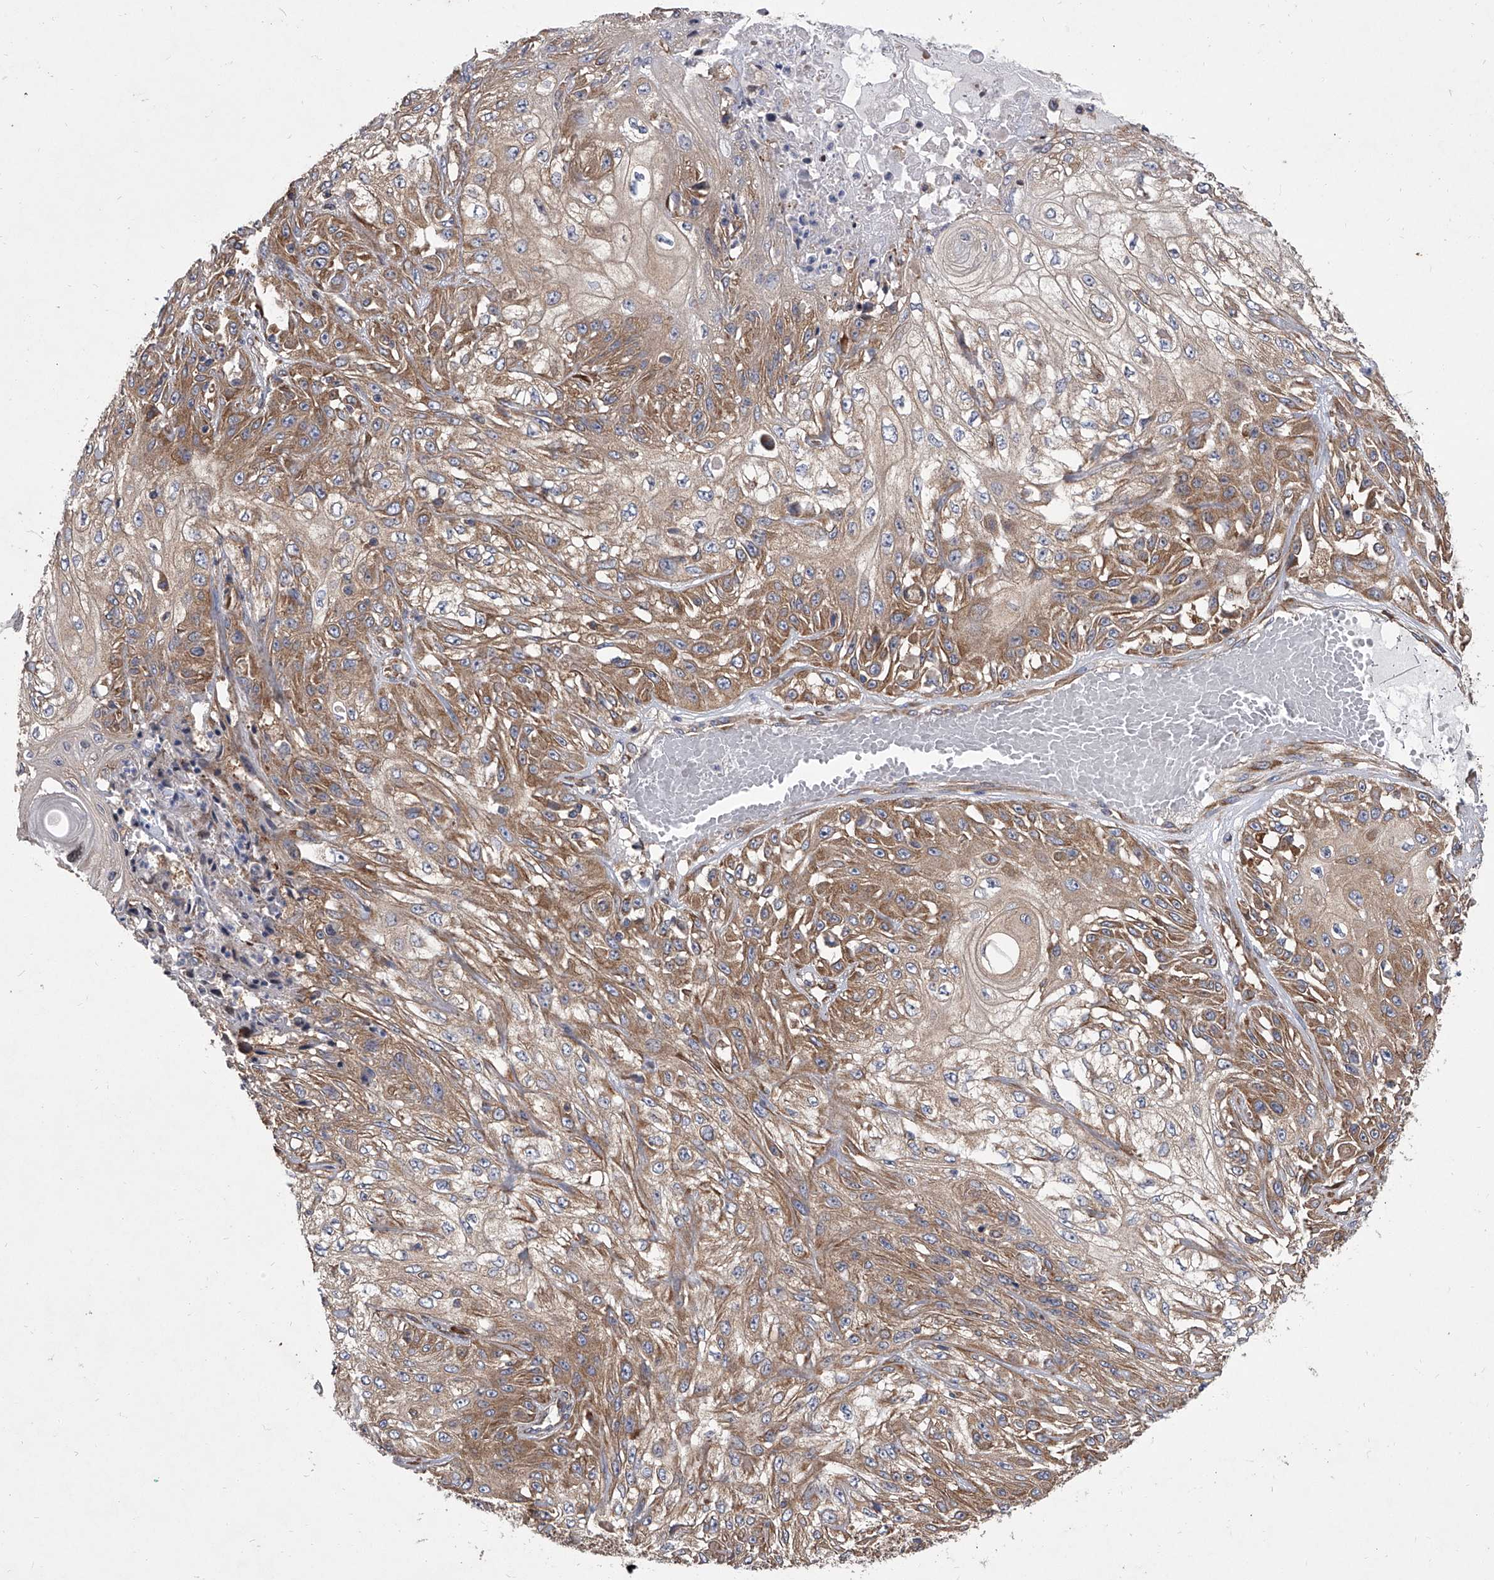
{"staining": {"intensity": "moderate", "quantity": ">75%", "location": "cytoplasmic/membranous"}, "tissue": "skin cancer", "cell_type": "Tumor cells", "image_type": "cancer", "snomed": [{"axis": "morphology", "description": "Squamous cell carcinoma, NOS"}, {"axis": "morphology", "description": "Squamous cell carcinoma, metastatic, NOS"}, {"axis": "topography", "description": "Skin"}, {"axis": "topography", "description": "Lymph node"}], "caption": "Protein staining demonstrates moderate cytoplasmic/membranous positivity in about >75% of tumor cells in skin squamous cell carcinoma.", "gene": "EIF2S2", "patient": {"sex": "male", "age": 75}}